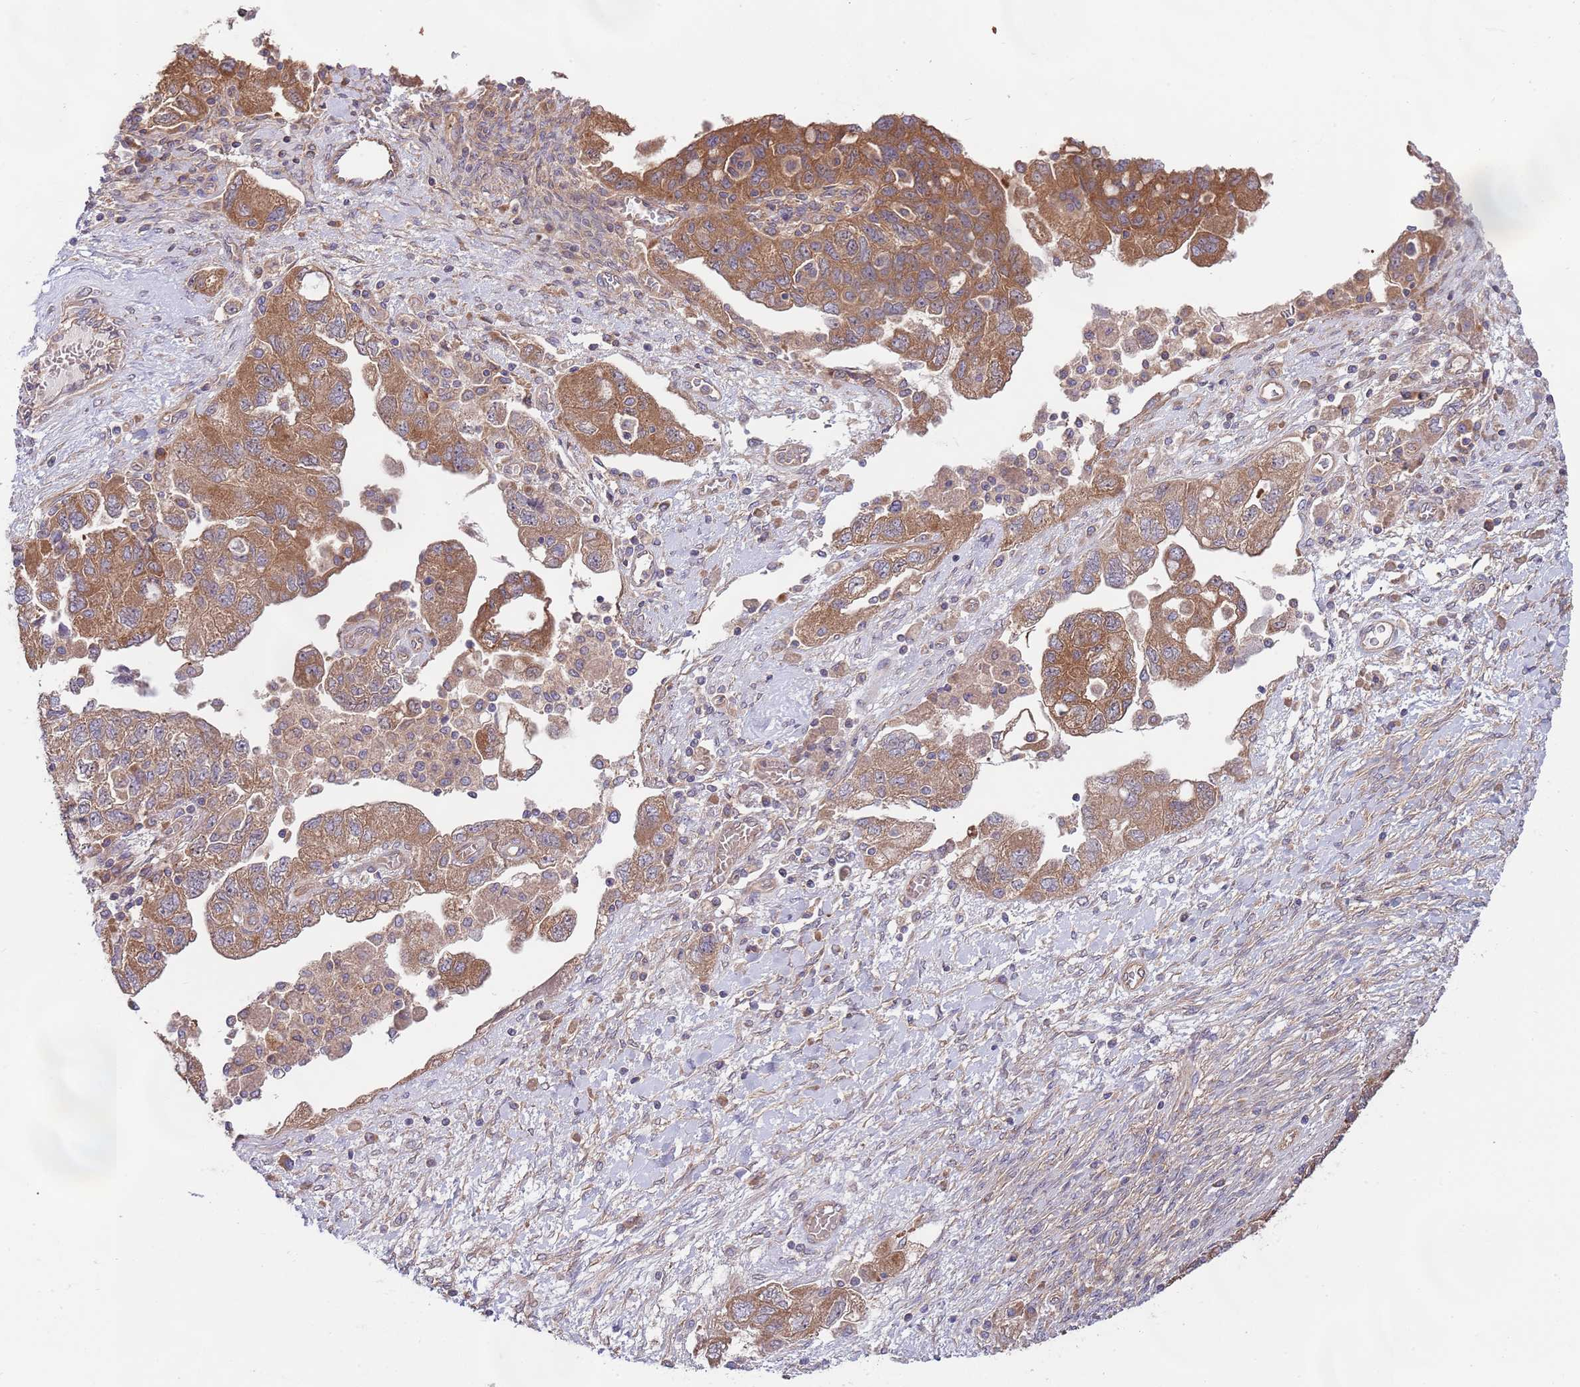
{"staining": {"intensity": "moderate", "quantity": ">75%", "location": "cytoplasmic/membranous"}, "tissue": "ovarian cancer", "cell_type": "Tumor cells", "image_type": "cancer", "snomed": [{"axis": "morphology", "description": "Carcinoma, NOS"}, {"axis": "morphology", "description": "Cystadenocarcinoma, serous, NOS"}, {"axis": "topography", "description": "Ovary"}], "caption": "Immunohistochemical staining of ovarian serous cystadenocarcinoma displays medium levels of moderate cytoplasmic/membranous positivity in approximately >75% of tumor cells.", "gene": "EIF3F", "patient": {"sex": "female", "age": 69}}